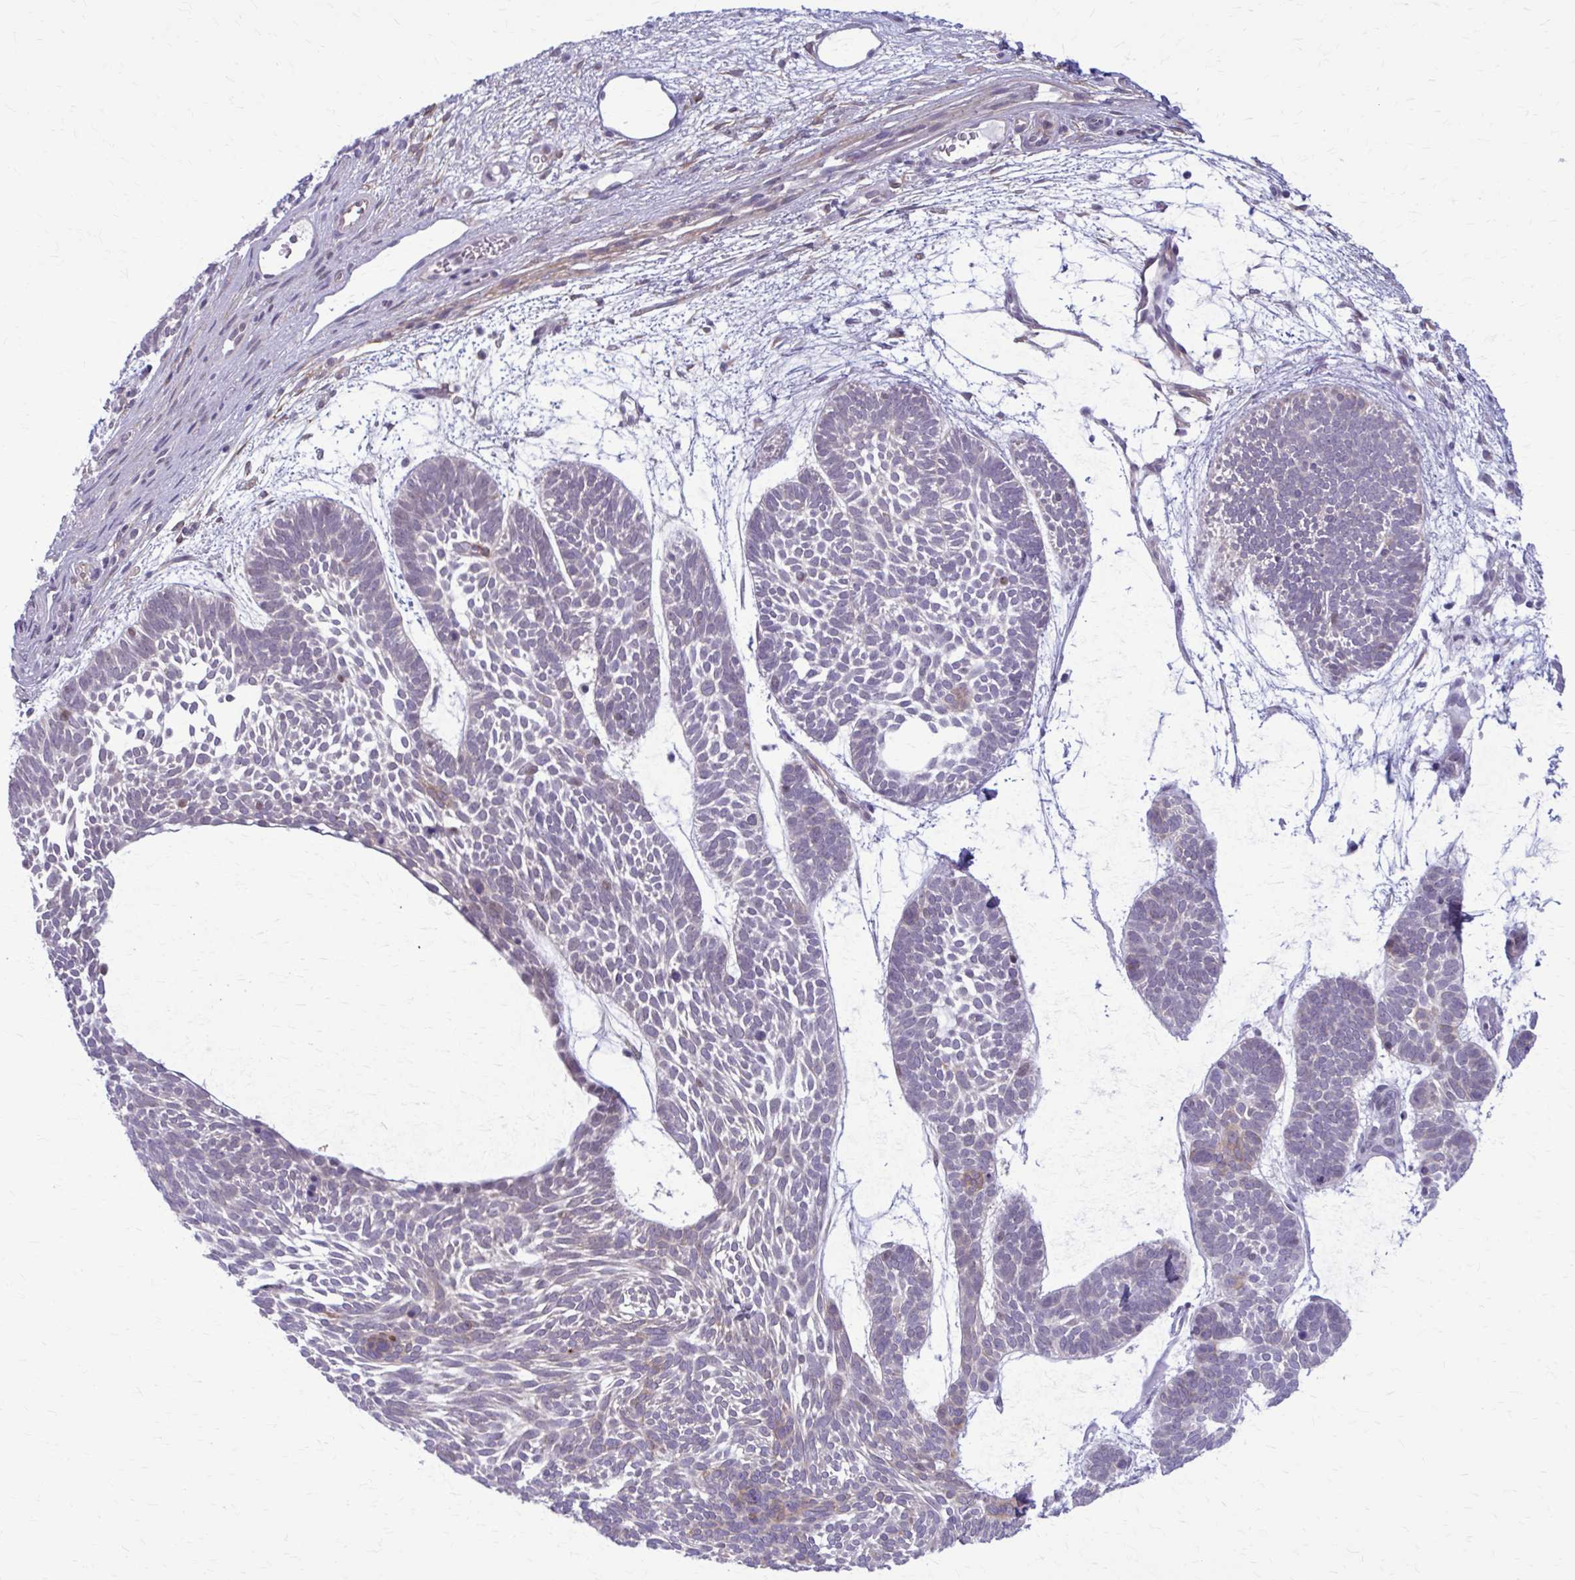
{"staining": {"intensity": "negative", "quantity": "none", "location": "none"}, "tissue": "skin cancer", "cell_type": "Tumor cells", "image_type": "cancer", "snomed": [{"axis": "morphology", "description": "Basal cell carcinoma"}, {"axis": "topography", "description": "Skin"}, {"axis": "topography", "description": "Skin of face"}], "caption": "An immunohistochemistry (IHC) photomicrograph of skin basal cell carcinoma is shown. There is no staining in tumor cells of skin basal cell carcinoma.", "gene": "NUMBL", "patient": {"sex": "male", "age": 83}}